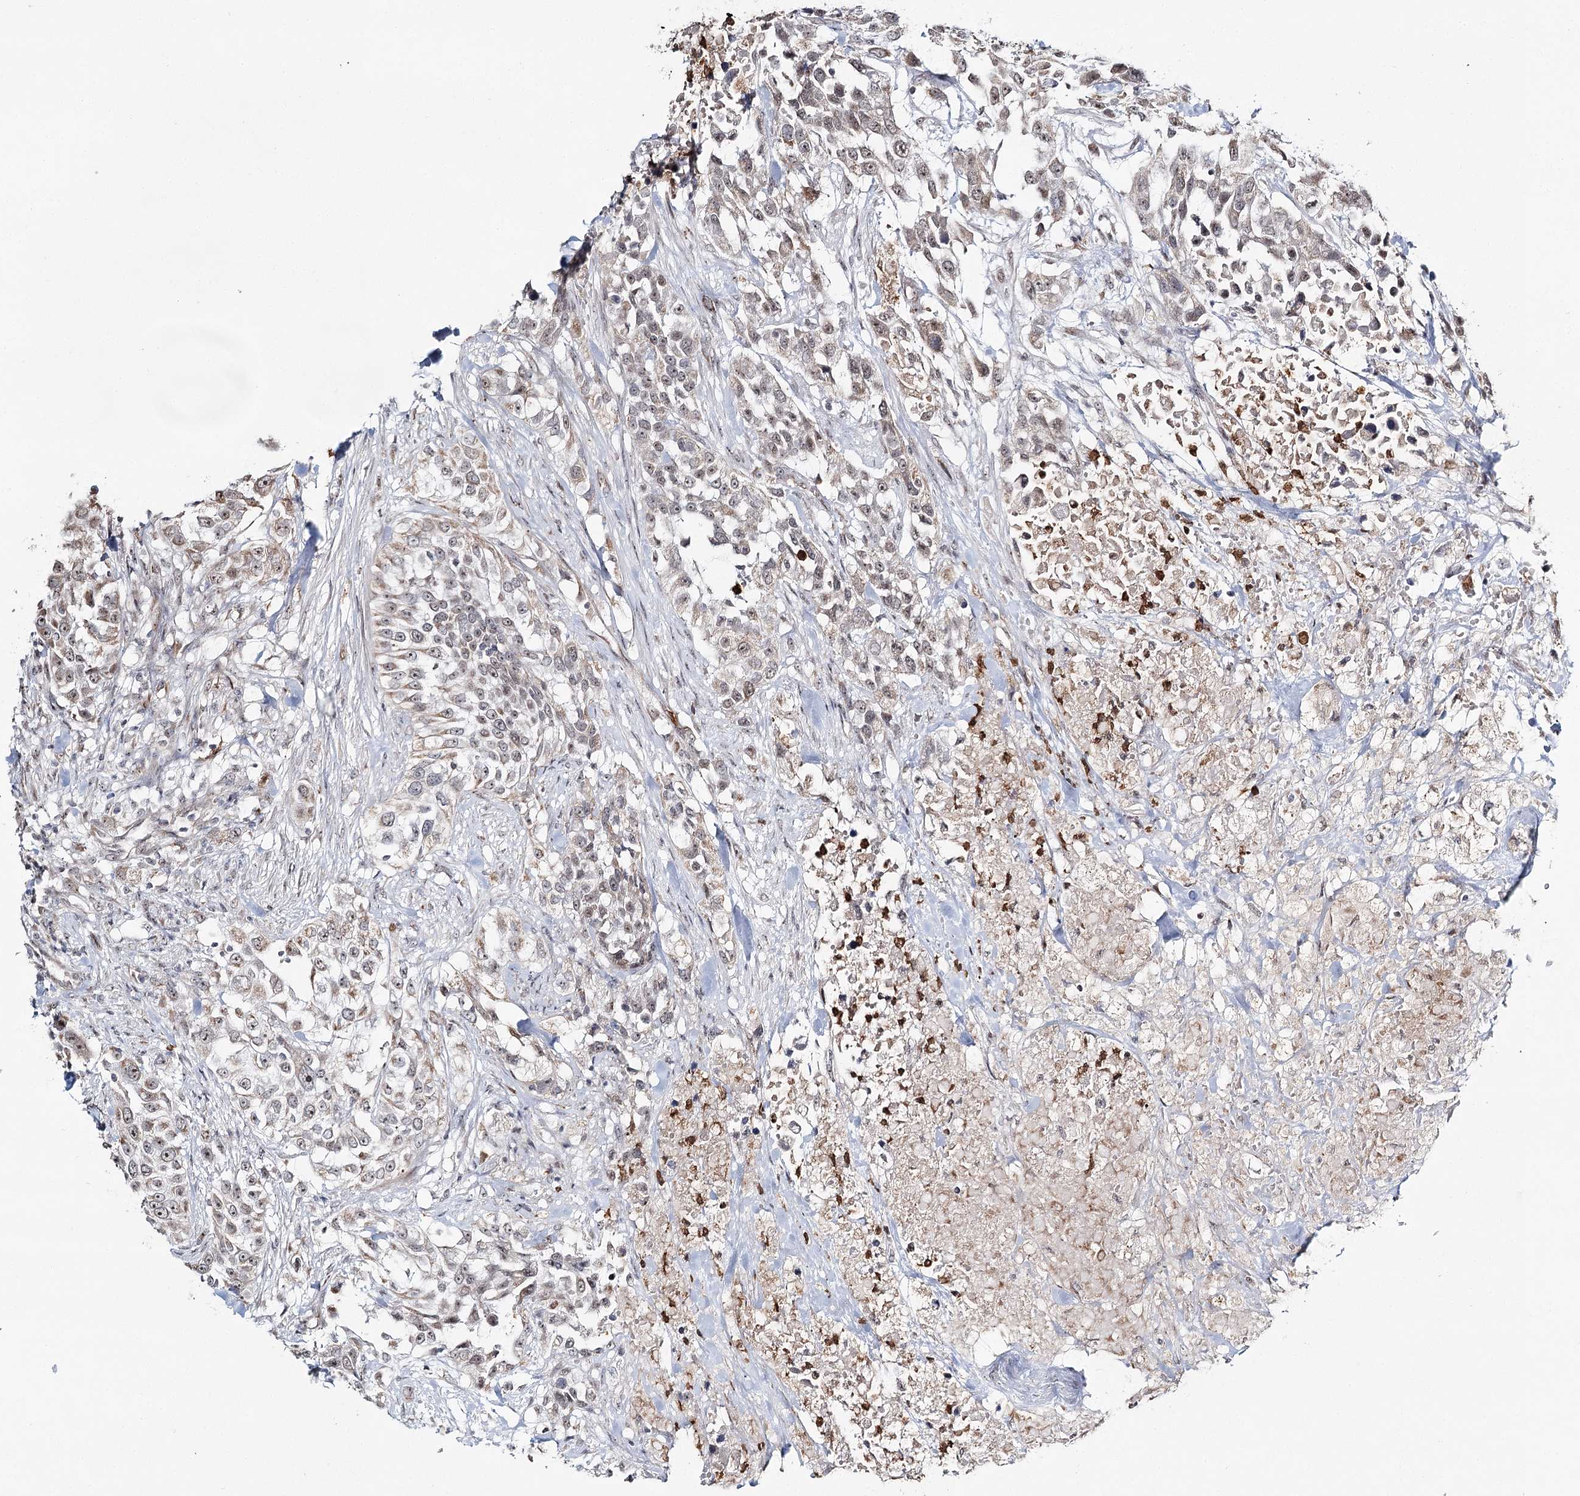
{"staining": {"intensity": "weak", "quantity": ">75%", "location": "cytoplasmic/membranous,nuclear"}, "tissue": "urothelial cancer", "cell_type": "Tumor cells", "image_type": "cancer", "snomed": [{"axis": "morphology", "description": "Urothelial carcinoma, High grade"}, {"axis": "topography", "description": "Urinary bladder"}], "caption": "IHC staining of urothelial cancer, which displays low levels of weak cytoplasmic/membranous and nuclear positivity in approximately >75% of tumor cells indicating weak cytoplasmic/membranous and nuclear protein positivity. The staining was performed using DAB (brown) for protein detection and nuclei were counterstained in hematoxylin (blue).", "gene": "ATAD1", "patient": {"sex": "female", "age": 80}}